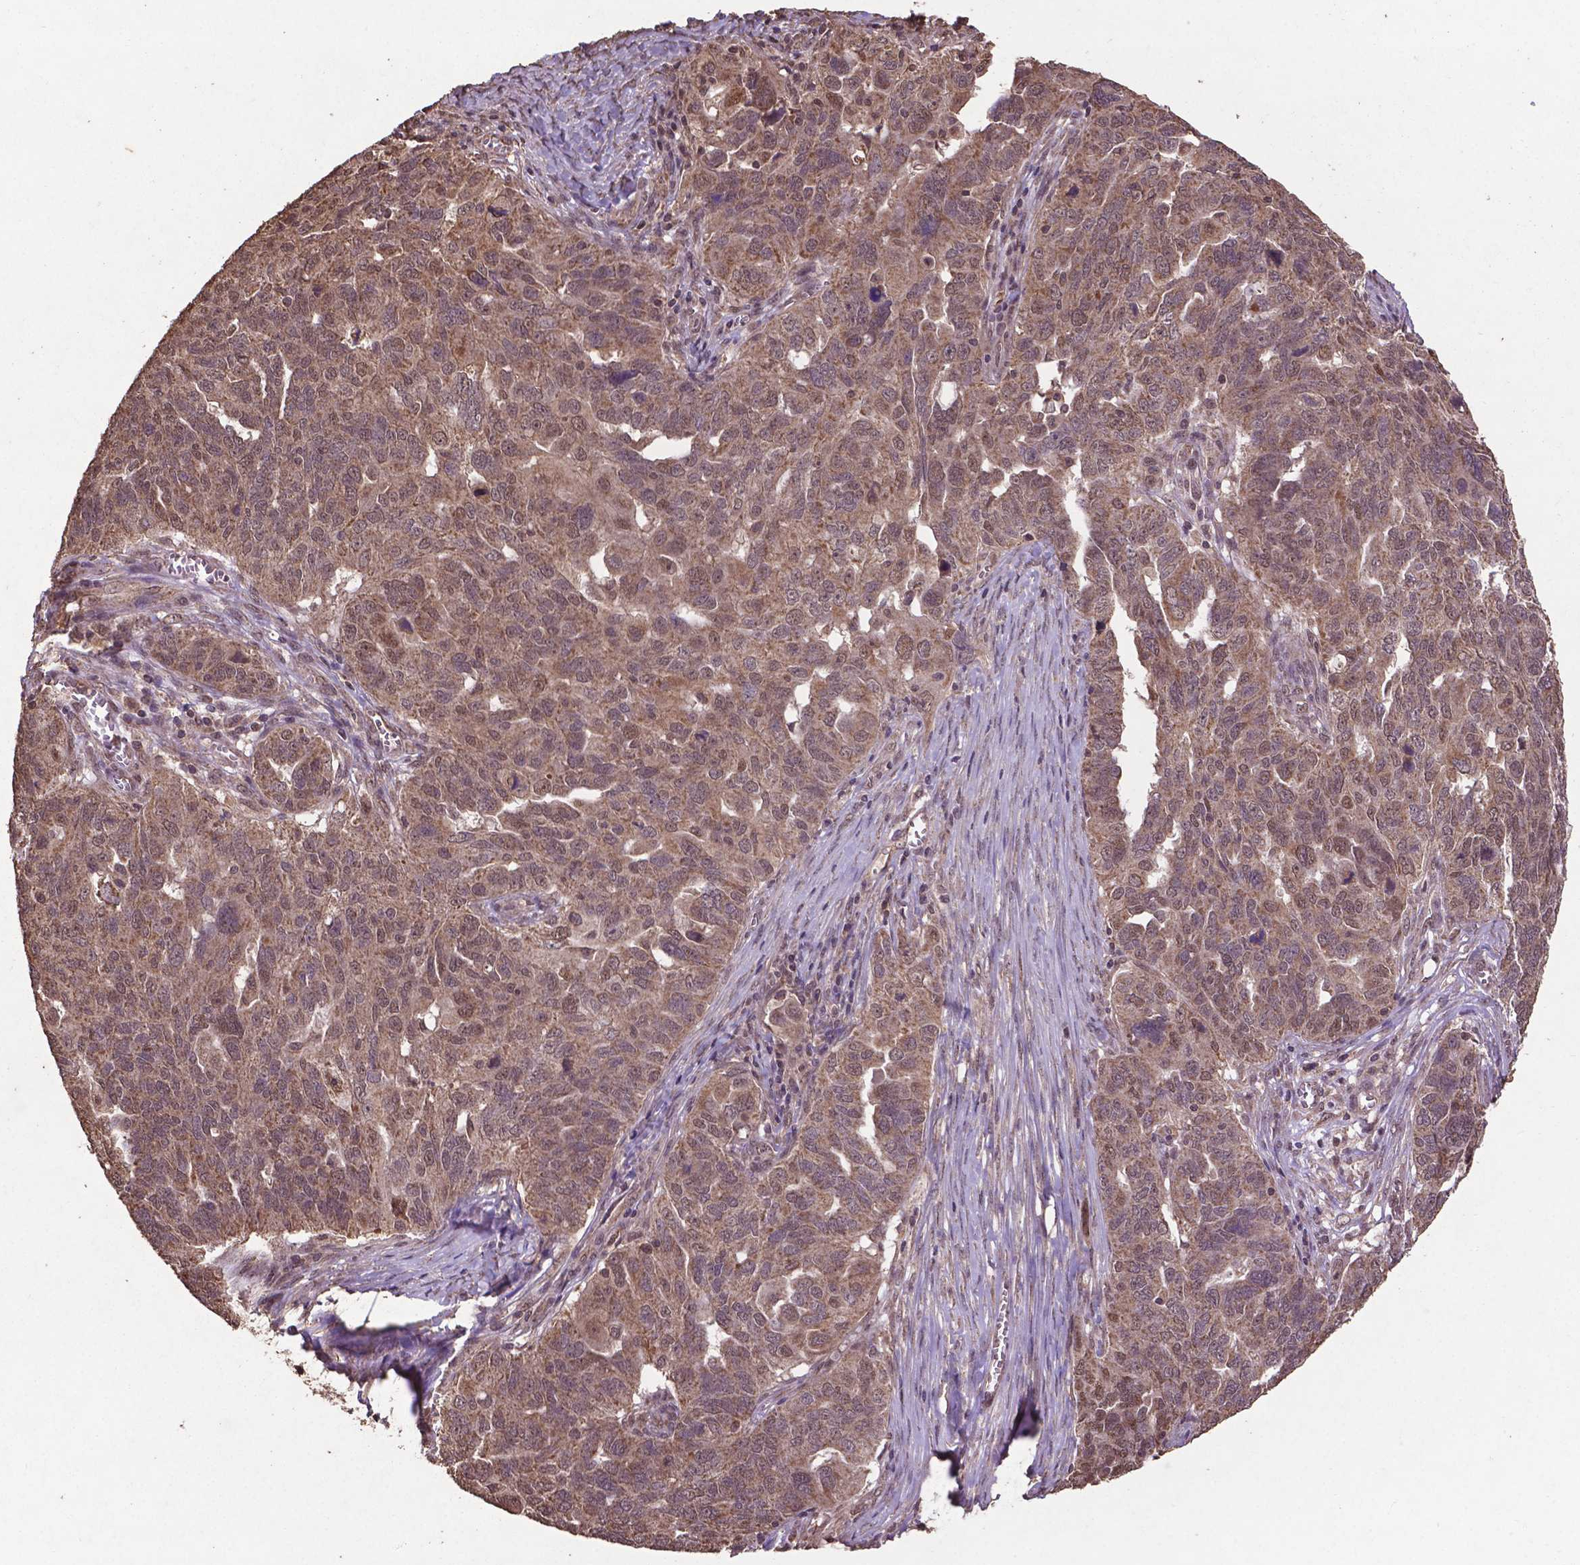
{"staining": {"intensity": "moderate", "quantity": ">75%", "location": "cytoplasmic/membranous,nuclear"}, "tissue": "ovarian cancer", "cell_type": "Tumor cells", "image_type": "cancer", "snomed": [{"axis": "morphology", "description": "Carcinoma, endometroid"}, {"axis": "topography", "description": "Soft tissue"}, {"axis": "topography", "description": "Ovary"}], "caption": "High-magnification brightfield microscopy of ovarian cancer stained with DAB (3,3'-diaminobenzidine) (brown) and counterstained with hematoxylin (blue). tumor cells exhibit moderate cytoplasmic/membranous and nuclear staining is appreciated in approximately>75% of cells.", "gene": "DCAF1", "patient": {"sex": "female", "age": 52}}